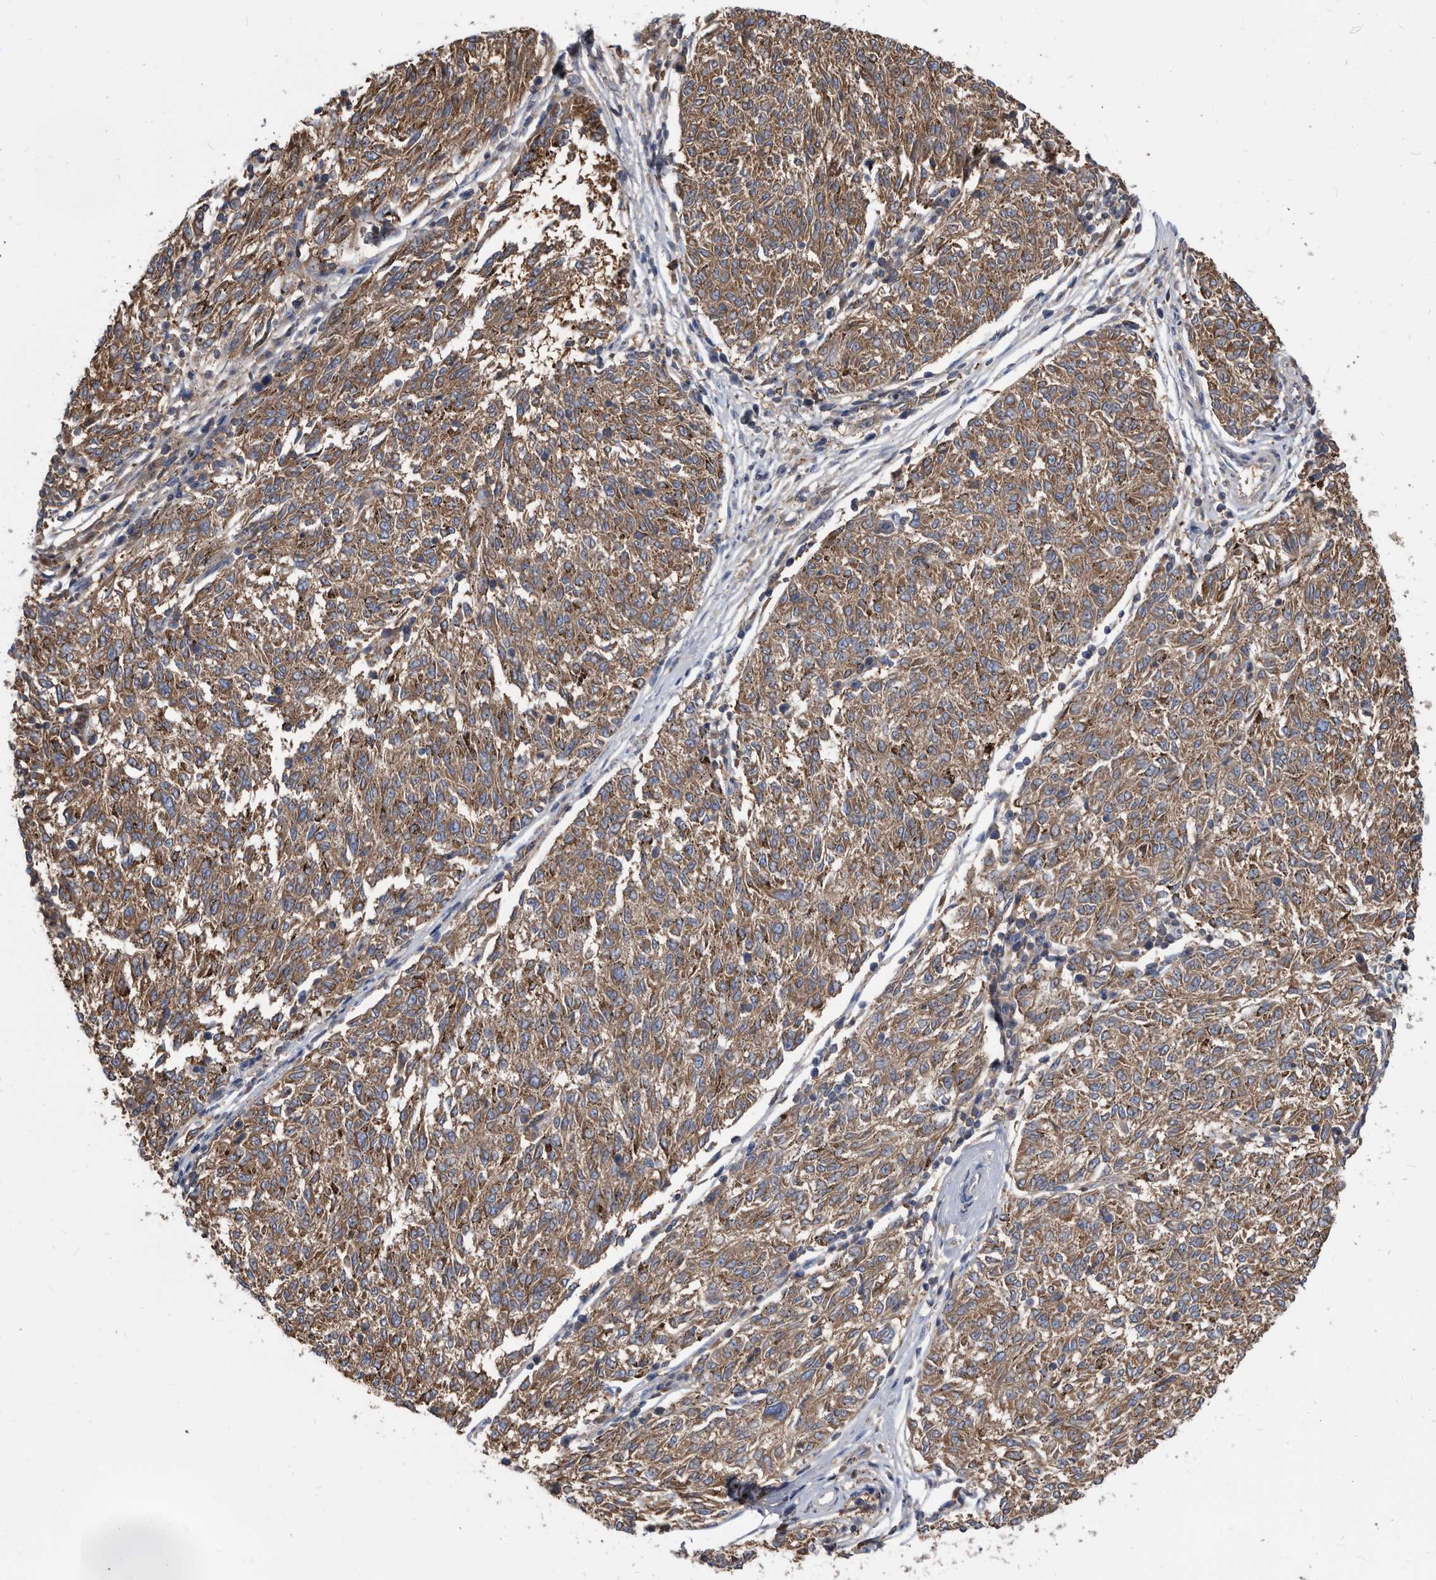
{"staining": {"intensity": "moderate", "quantity": ">75%", "location": "cytoplasmic/membranous"}, "tissue": "melanoma", "cell_type": "Tumor cells", "image_type": "cancer", "snomed": [{"axis": "morphology", "description": "Malignant melanoma, NOS"}, {"axis": "topography", "description": "Skin"}], "caption": "Protein staining by immunohistochemistry shows moderate cytoplasmic/membranous expression in about >75% of tumor cells in malignant melanoma.", "gene": "APEH", "patient": {"sex": "female", "age": 72}}